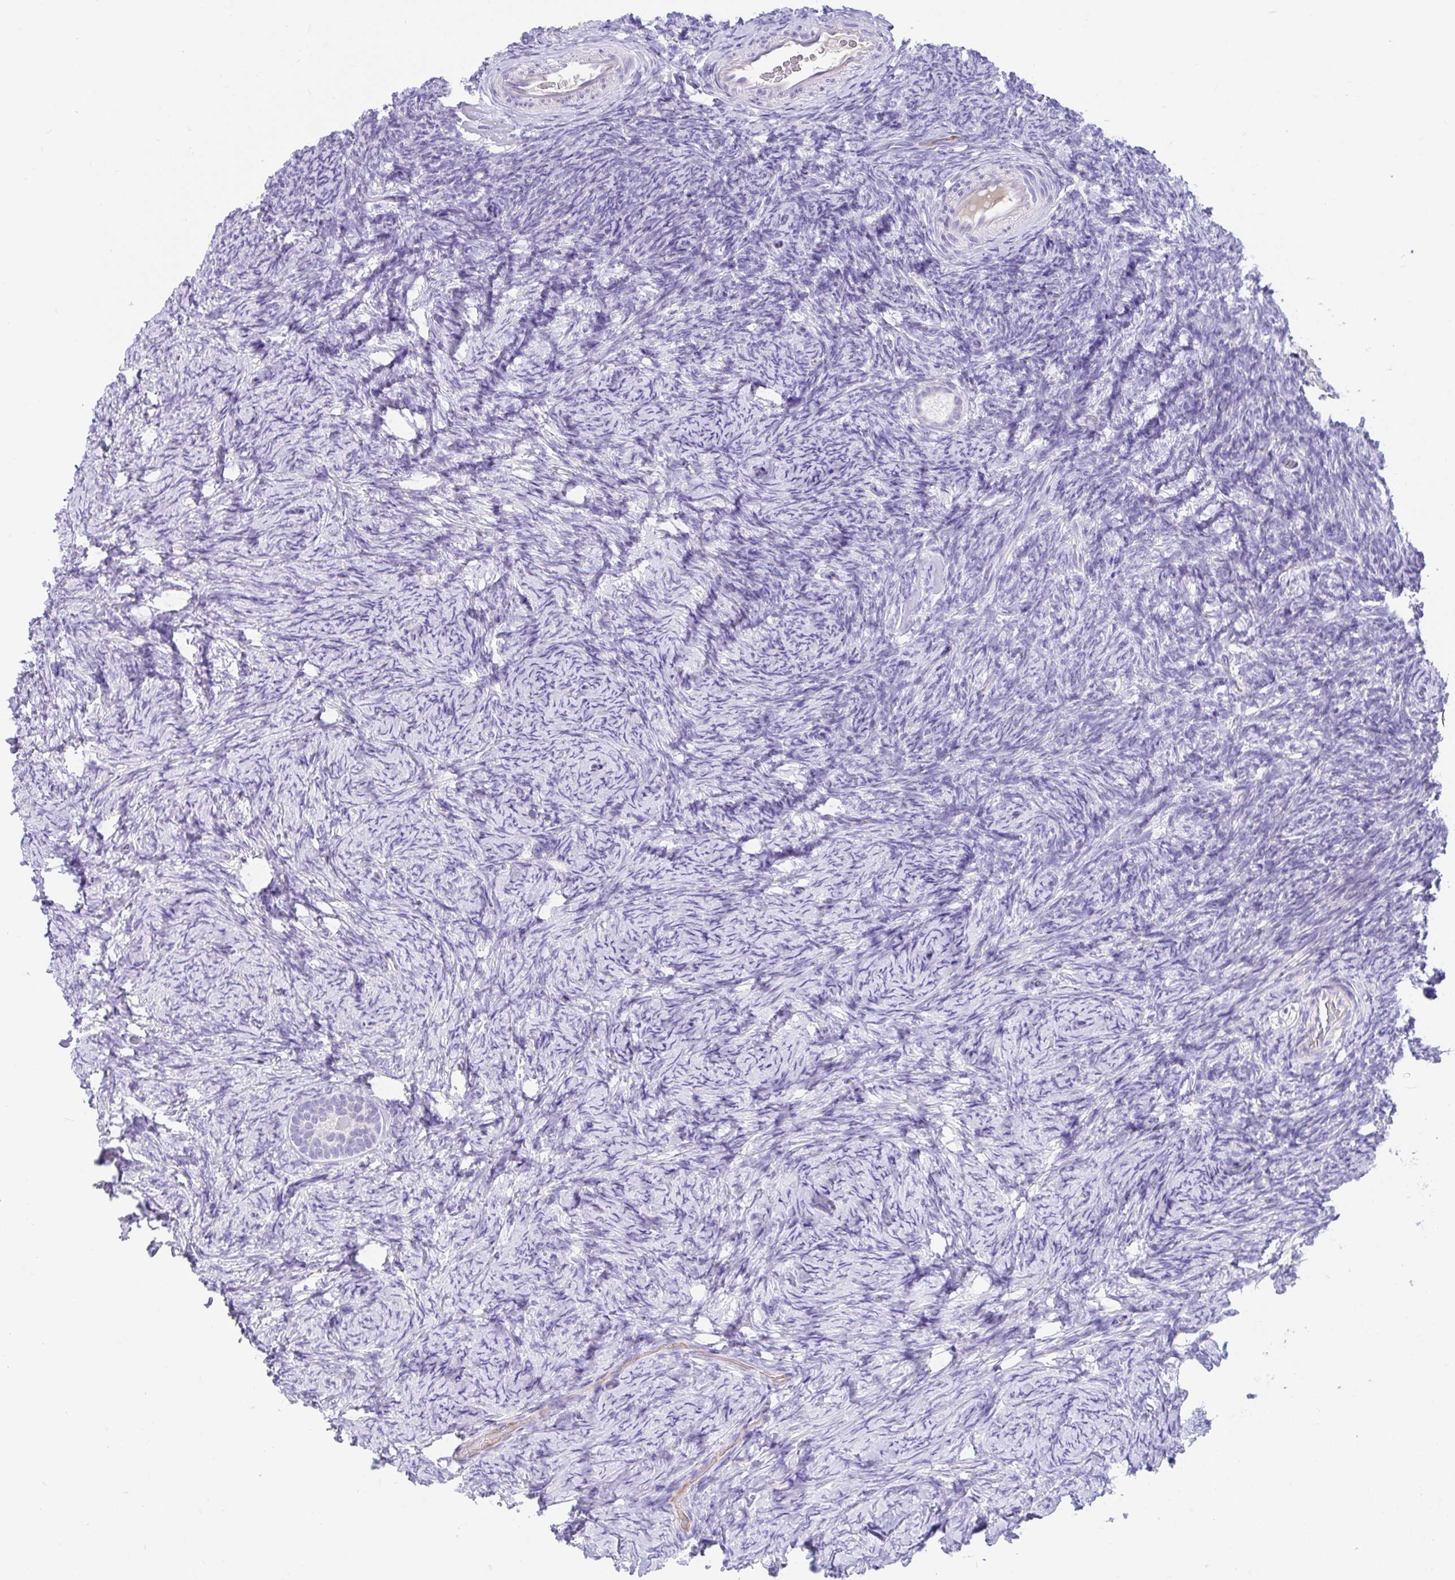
{"staining": {"intensity": "negative", "quantity": "none", "location": "none"}, "tissue": "ovary", "cell_type": "Ovarian stroma cells", "image_type": "normal", "snomed": [{"axis": "morphology", "description": "Normal tissue, NOS"}, {"axis": "topography", "description": "Ovary"}], "caption": "Immunohistochemical staining of unremarkable human ovary displays no significant expression in ovarian stroma cells.", "gene": "CCSAP", "patient": {"sex": "female", "age": 34}}